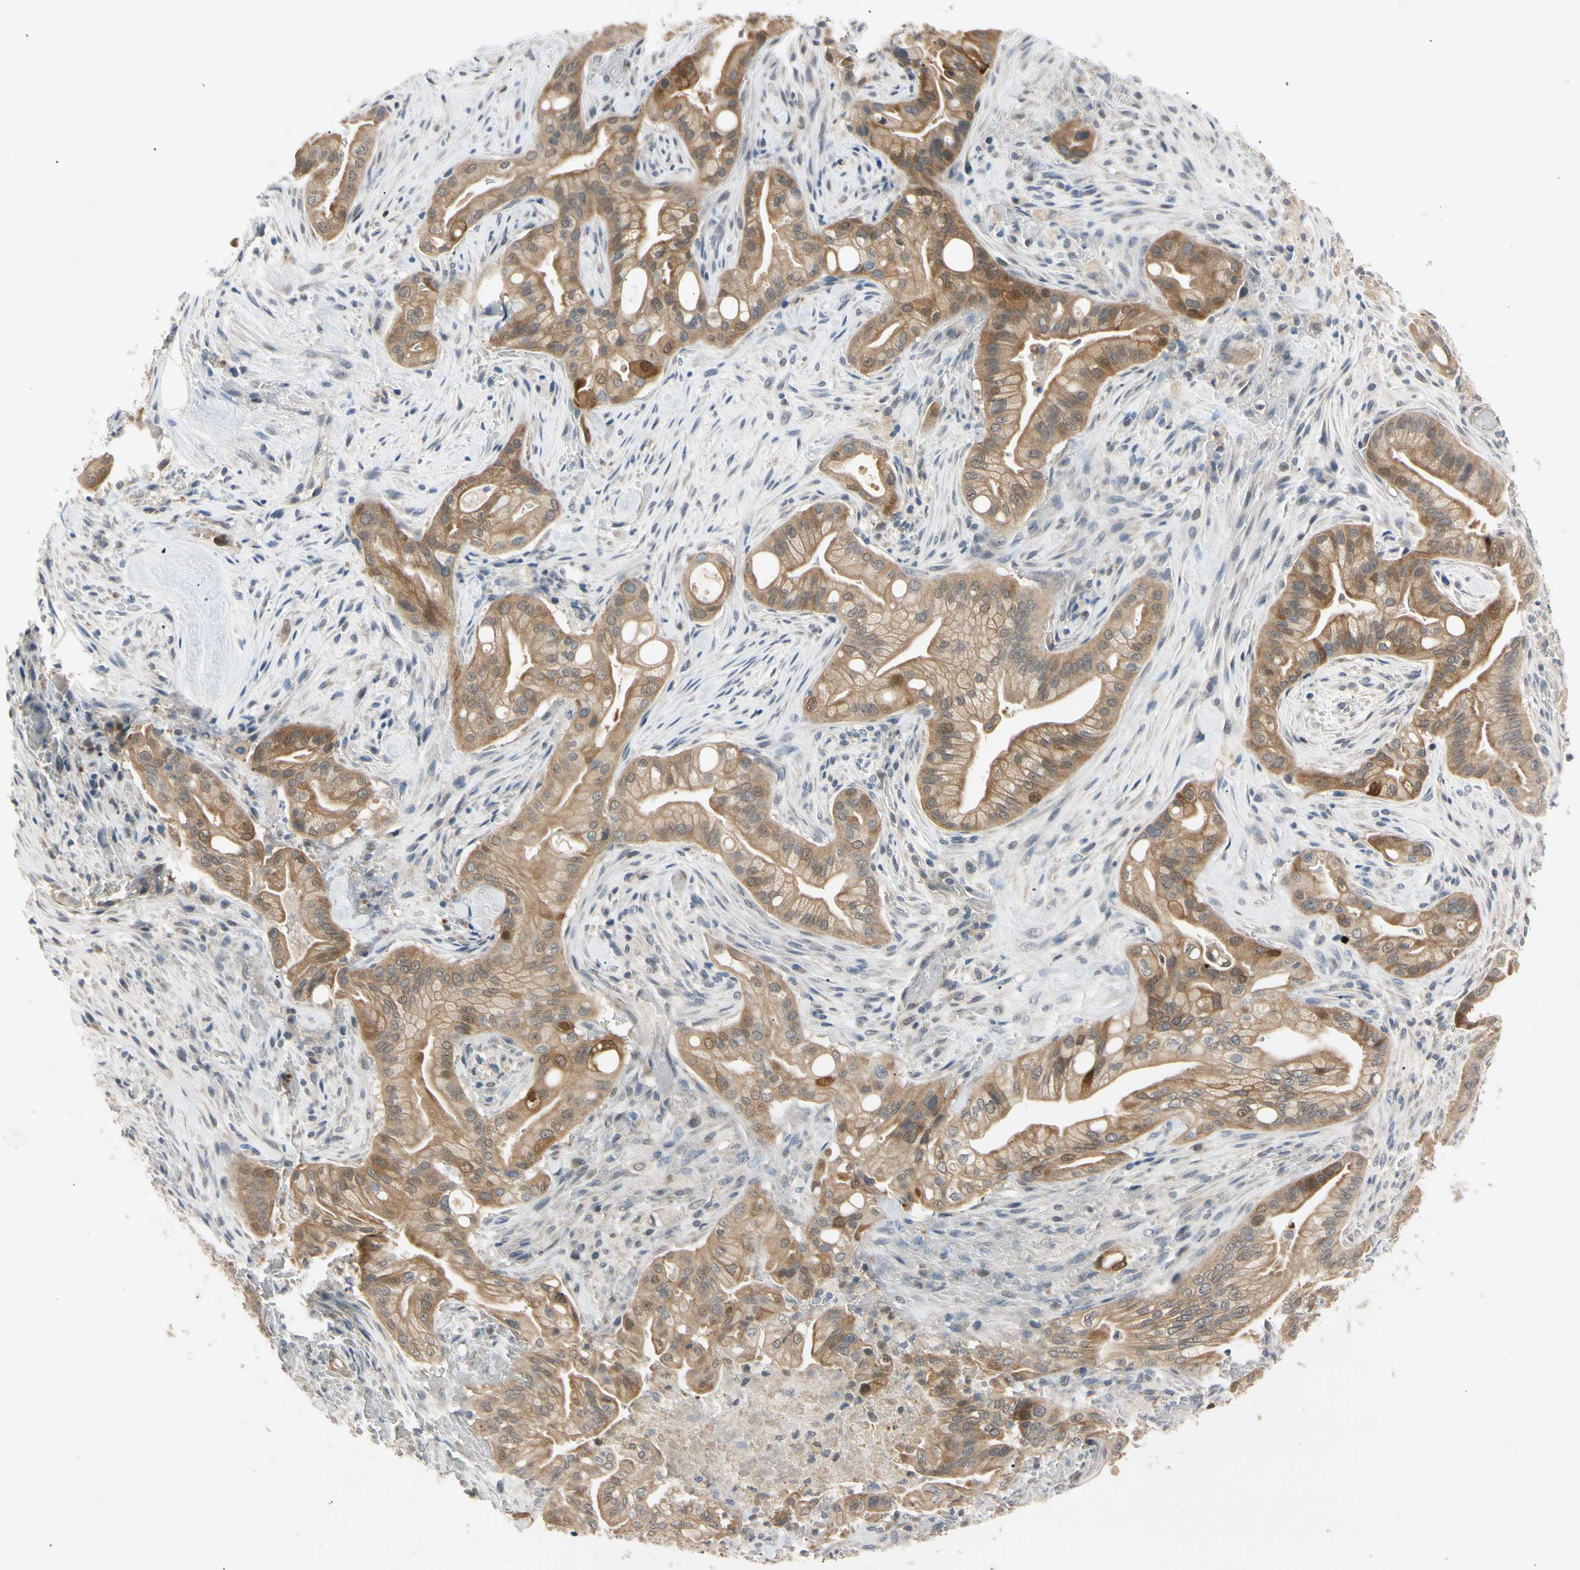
{"staining": {"intensity": "moderate", "quantity": ">75%", "location": "cytoplasmic/membranous"}, "tissue": "liver cancer", "cell_type": "Tumor cells", "image_type": "cancer", "snomed": [{"axis": "morphology", "description": "Cholangiocarcinoma"}, {"axis": "topography", "description": "Liver"}], "caption": "Liver cholangiocarcinoma stained for a protein (brown) displays moderate cytoplasmic/membranous positive staining in approximately >75% of tumor cells.", "gene": "RIOX2", "patient": {"sex": "female", "age": 68}}